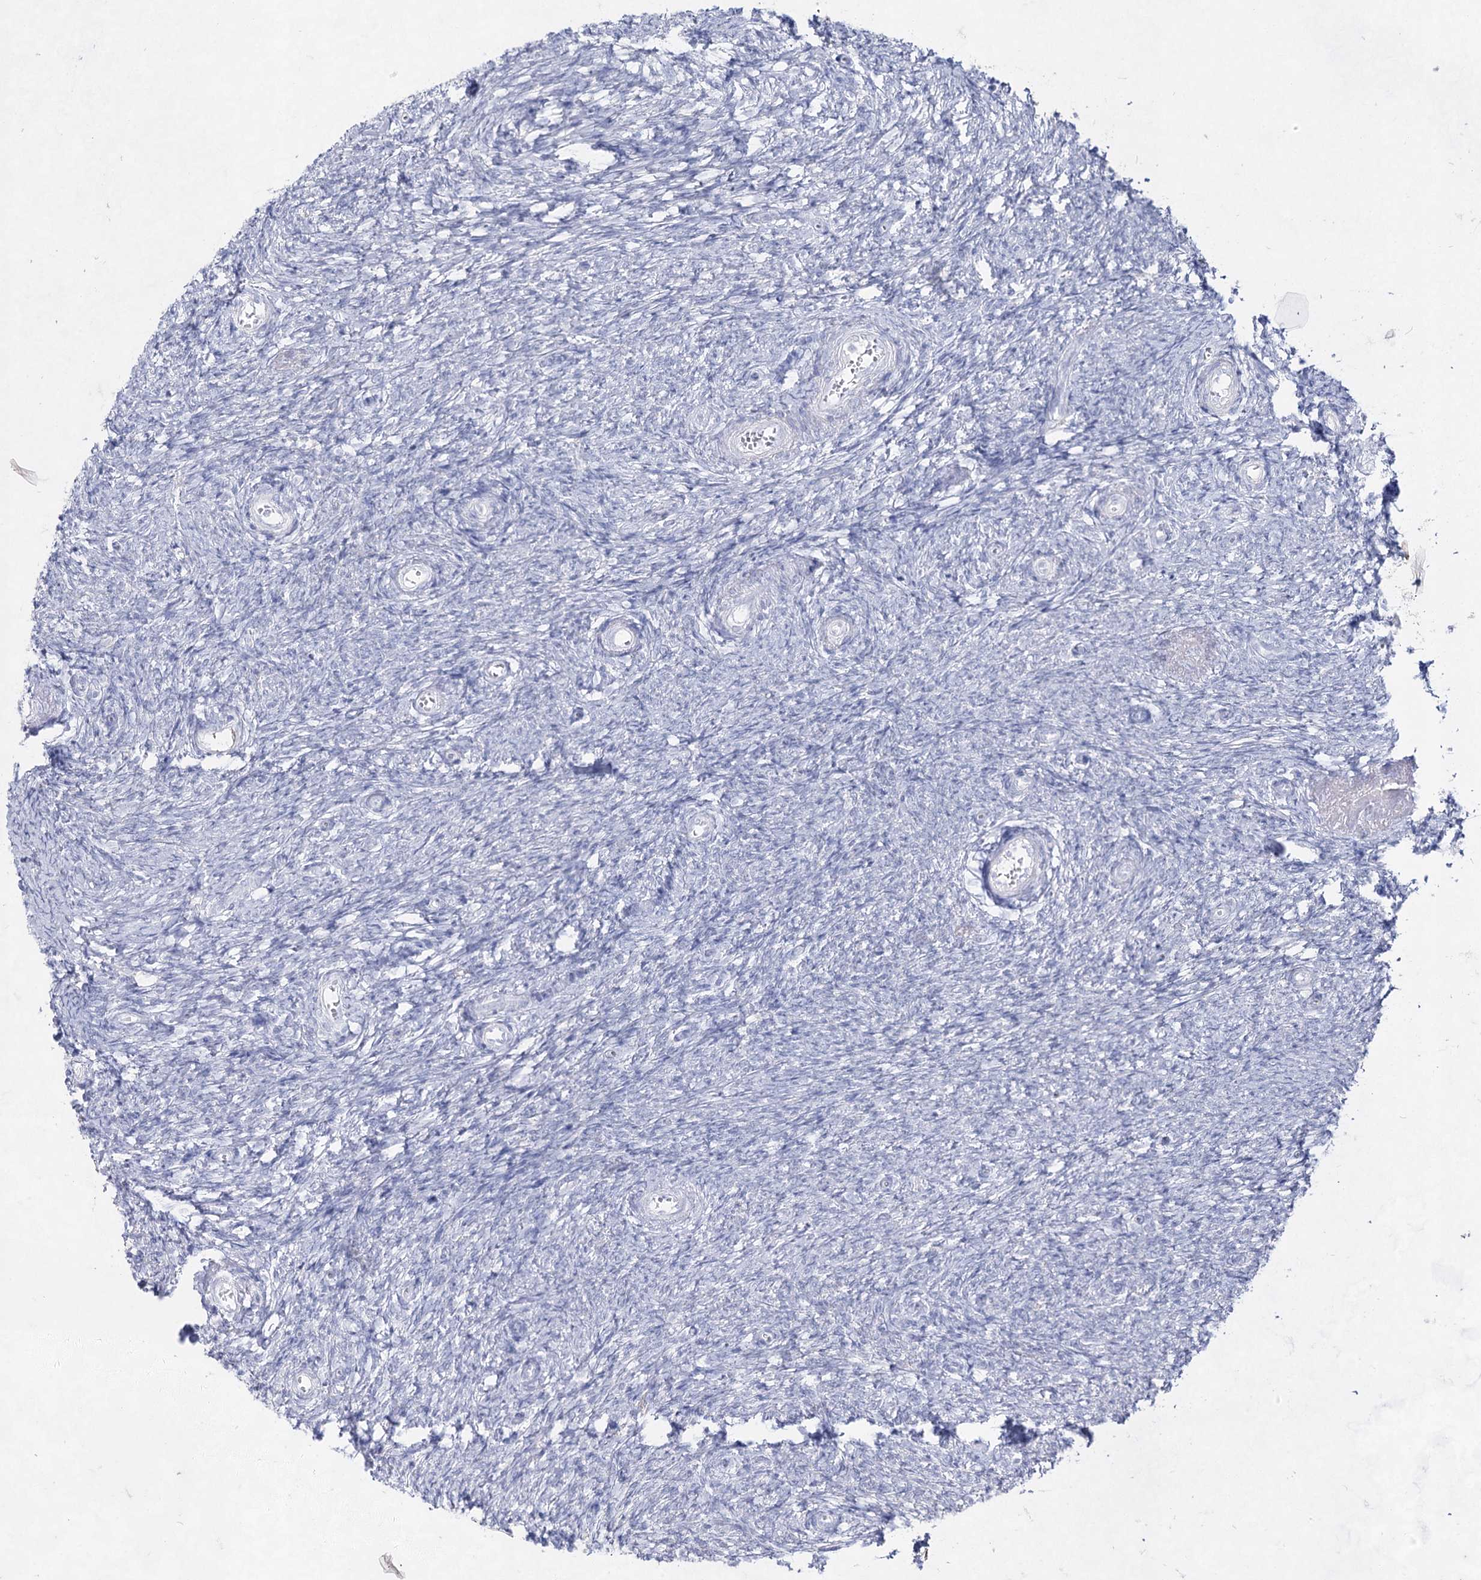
{"staining": {"intensity": "negative", "quantity": "none", "location": "none"}, "tissue": "ovary", "cell_type": "Ovarian stroma cells", "image_type": "normal", "snomed": [{"axis": "morphology", "description": "Normal tissue, NOS"}, {"axis": "topography", "description": "Ovary"}], "caption": "This is an immunohistochemistry photomicrograph of unremarkable ovary. There is no positivity in ovarian stroma cells.", "gene": "ACRV1", "patient": {"sex": "female", "age": 44}}